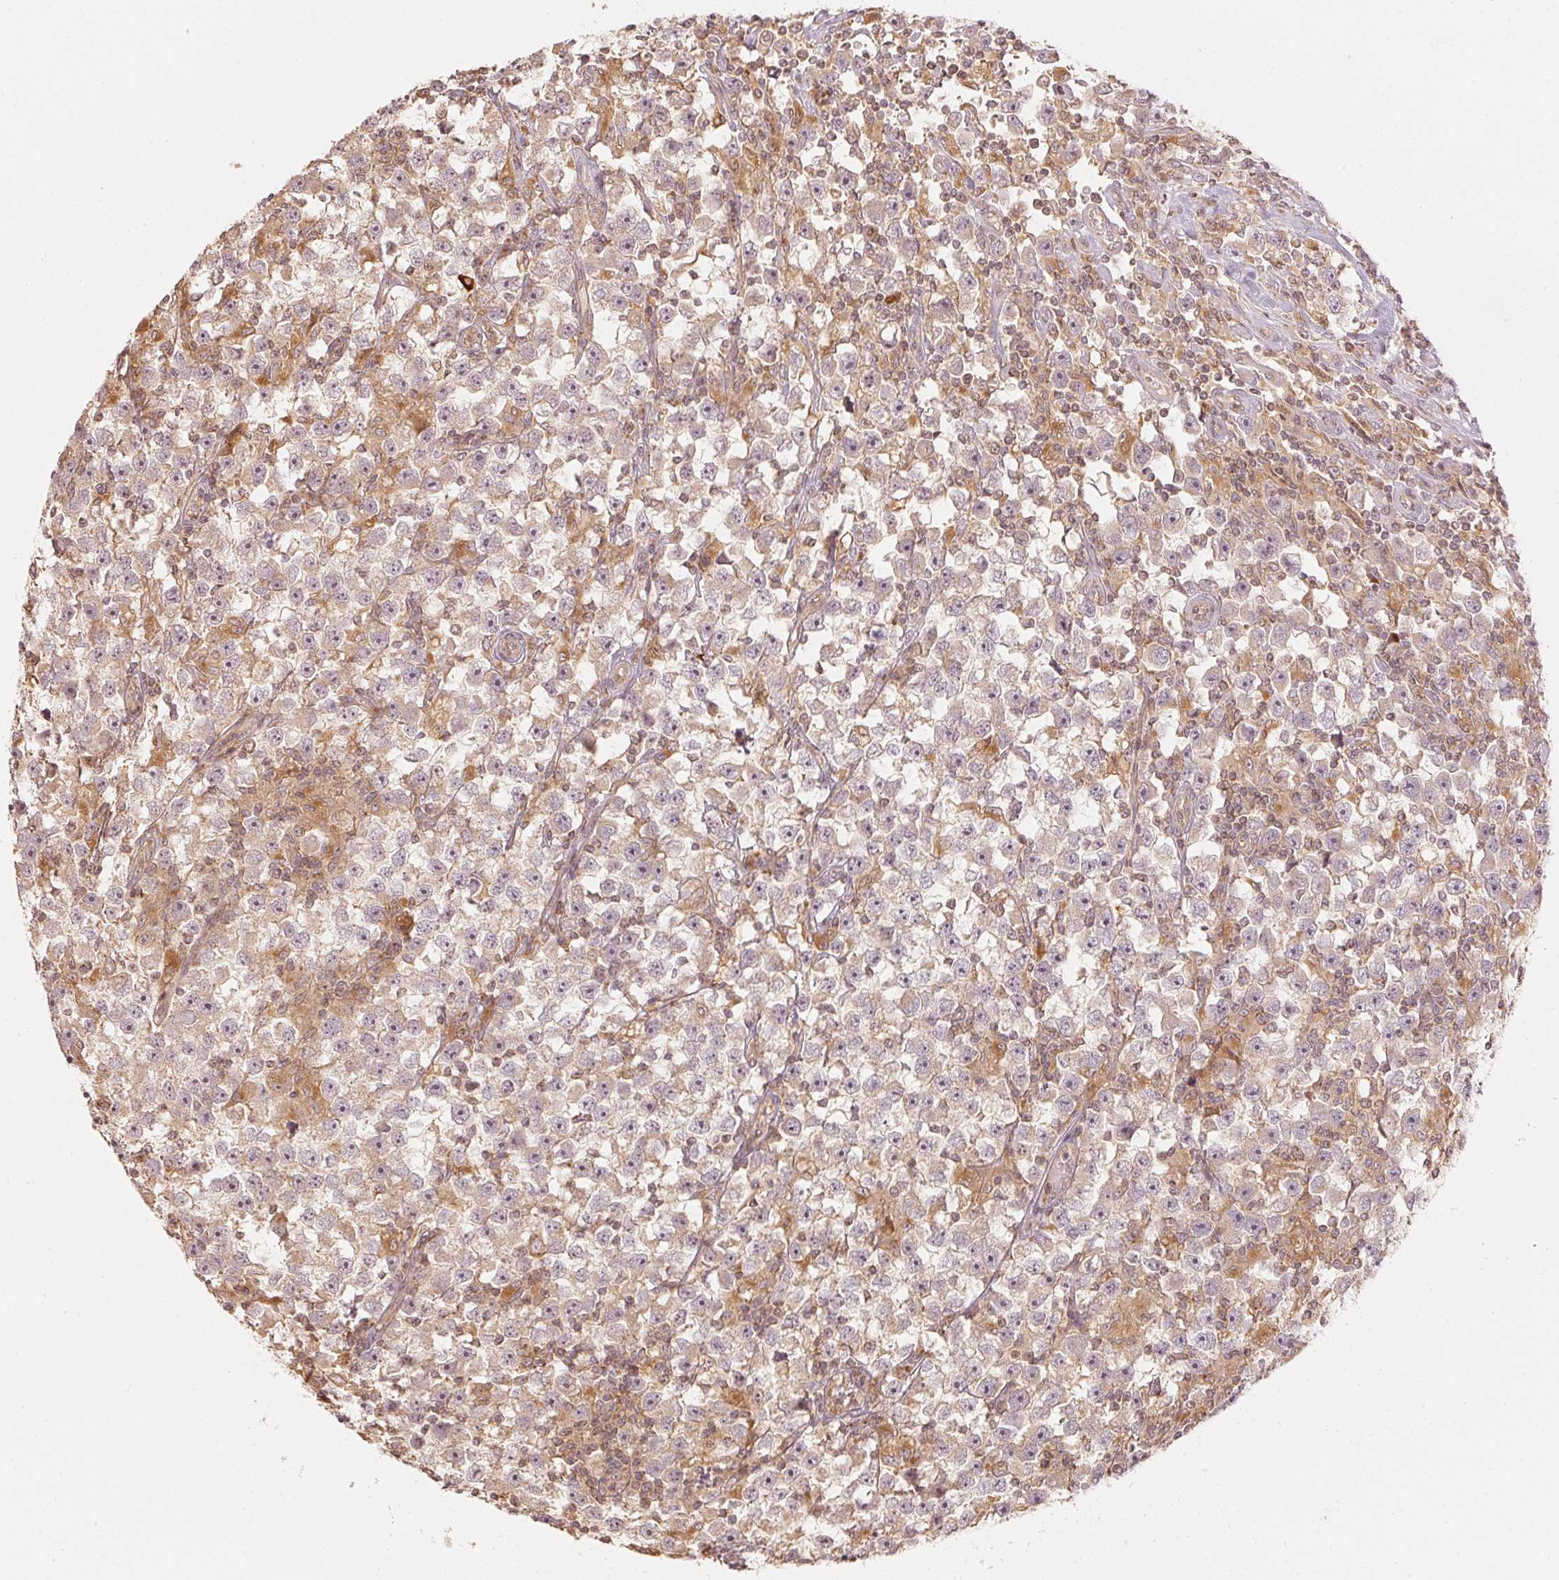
{"staining": {"intensity": "weak", "quantity": "25%-75%", "location": "cytoplasmic/membranous,nuclear"}, "tissue": "testis cancer", "cell_type": "Tumor cells", "image_type": "cancer", "snomed": [{"axis": "morphology", "description": "Seminoma, NOS"}, {"axis": "topography", "description": "Testis"}], "caption": "A brown stain highlights weak cytoplasmic/membranous and nuclear expression of a protein in testis cancer tumor cells. (Stains: DAB (3,3'-diaminobenzidine) in brown, nuclei in blue, Microscopy: brightfield microscopy at high magnification).", "gene": "WDR54", "patient": {"sex": "male", "age": 33}}